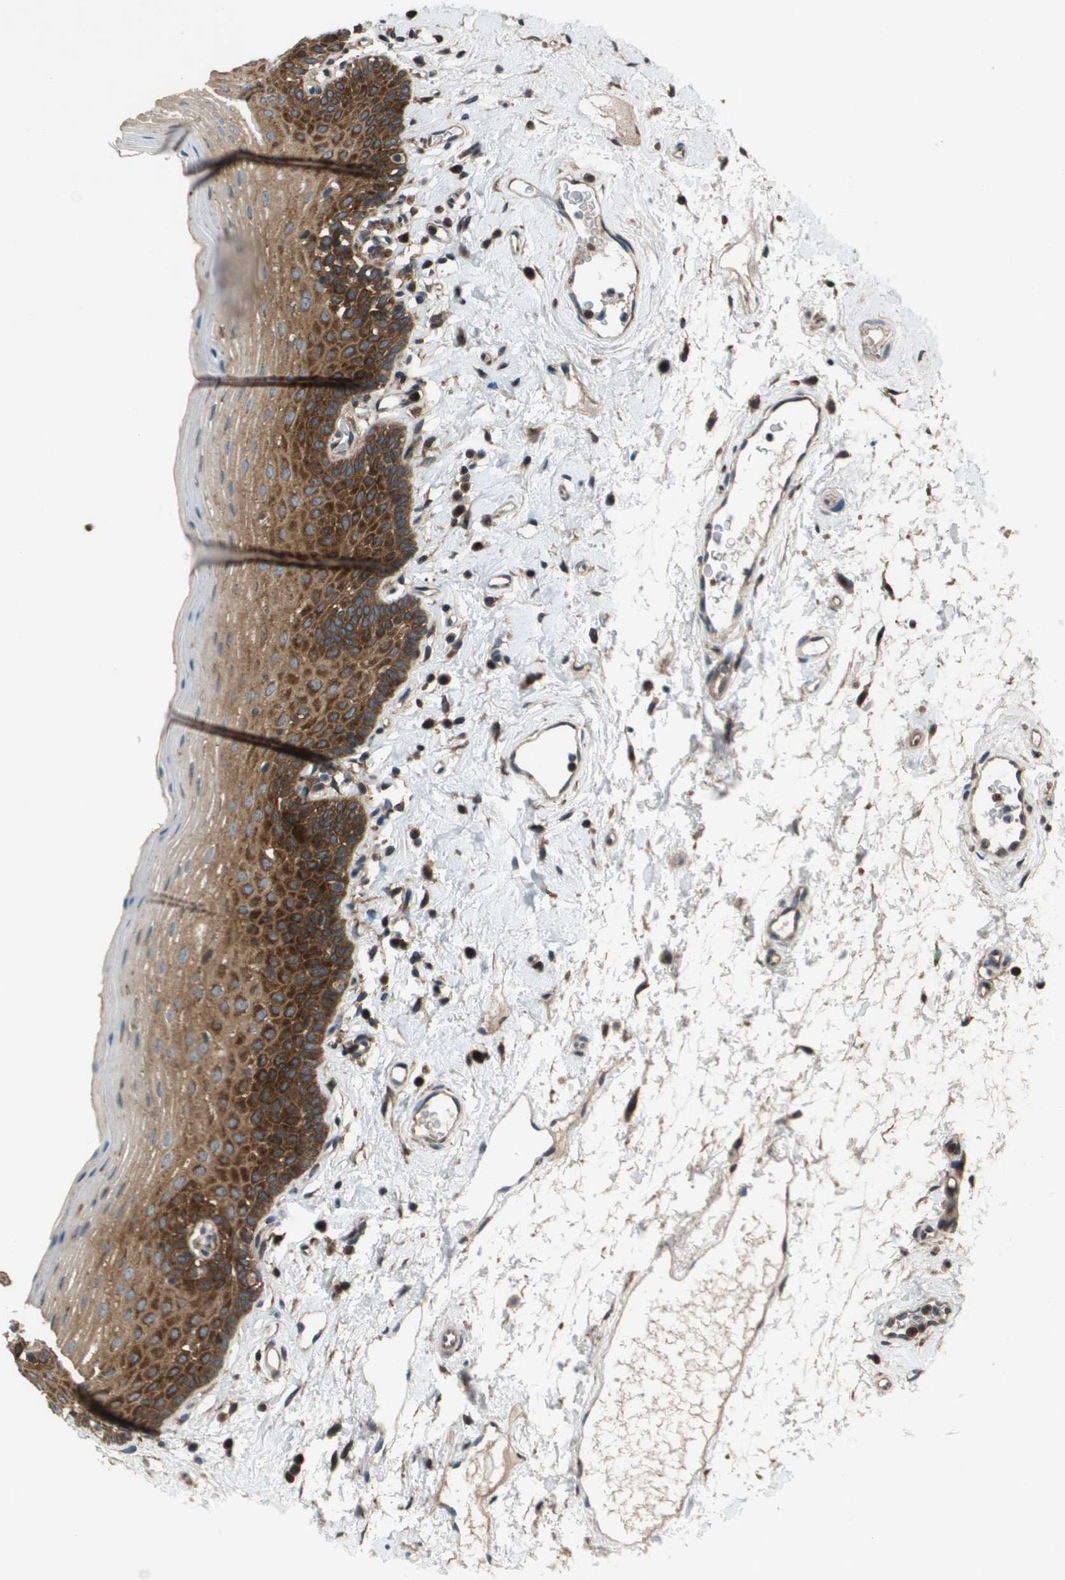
{"staining": {"intensity": "strong", "quantity": "25%-75%", "location": "cytoplasmic/membranous"}, "tissue": "oral mucosa", "cell_type": "Squamous epithelial cells", "image_type": "normal", "snomed": [{"axis": "morphology", "description": "Normal tissue, NOS"}, {"axis": "topography", "description": "Oral tissue"}], "caption": "DAB immunohistochemical staining of benign oral mucosa shows strong cytoplasmic/membranous protein expression in about 25%-75% of squamous epithelial cells.", "gene": "ARFGAP2", "patient": {"sex": "male", "age": 66}}